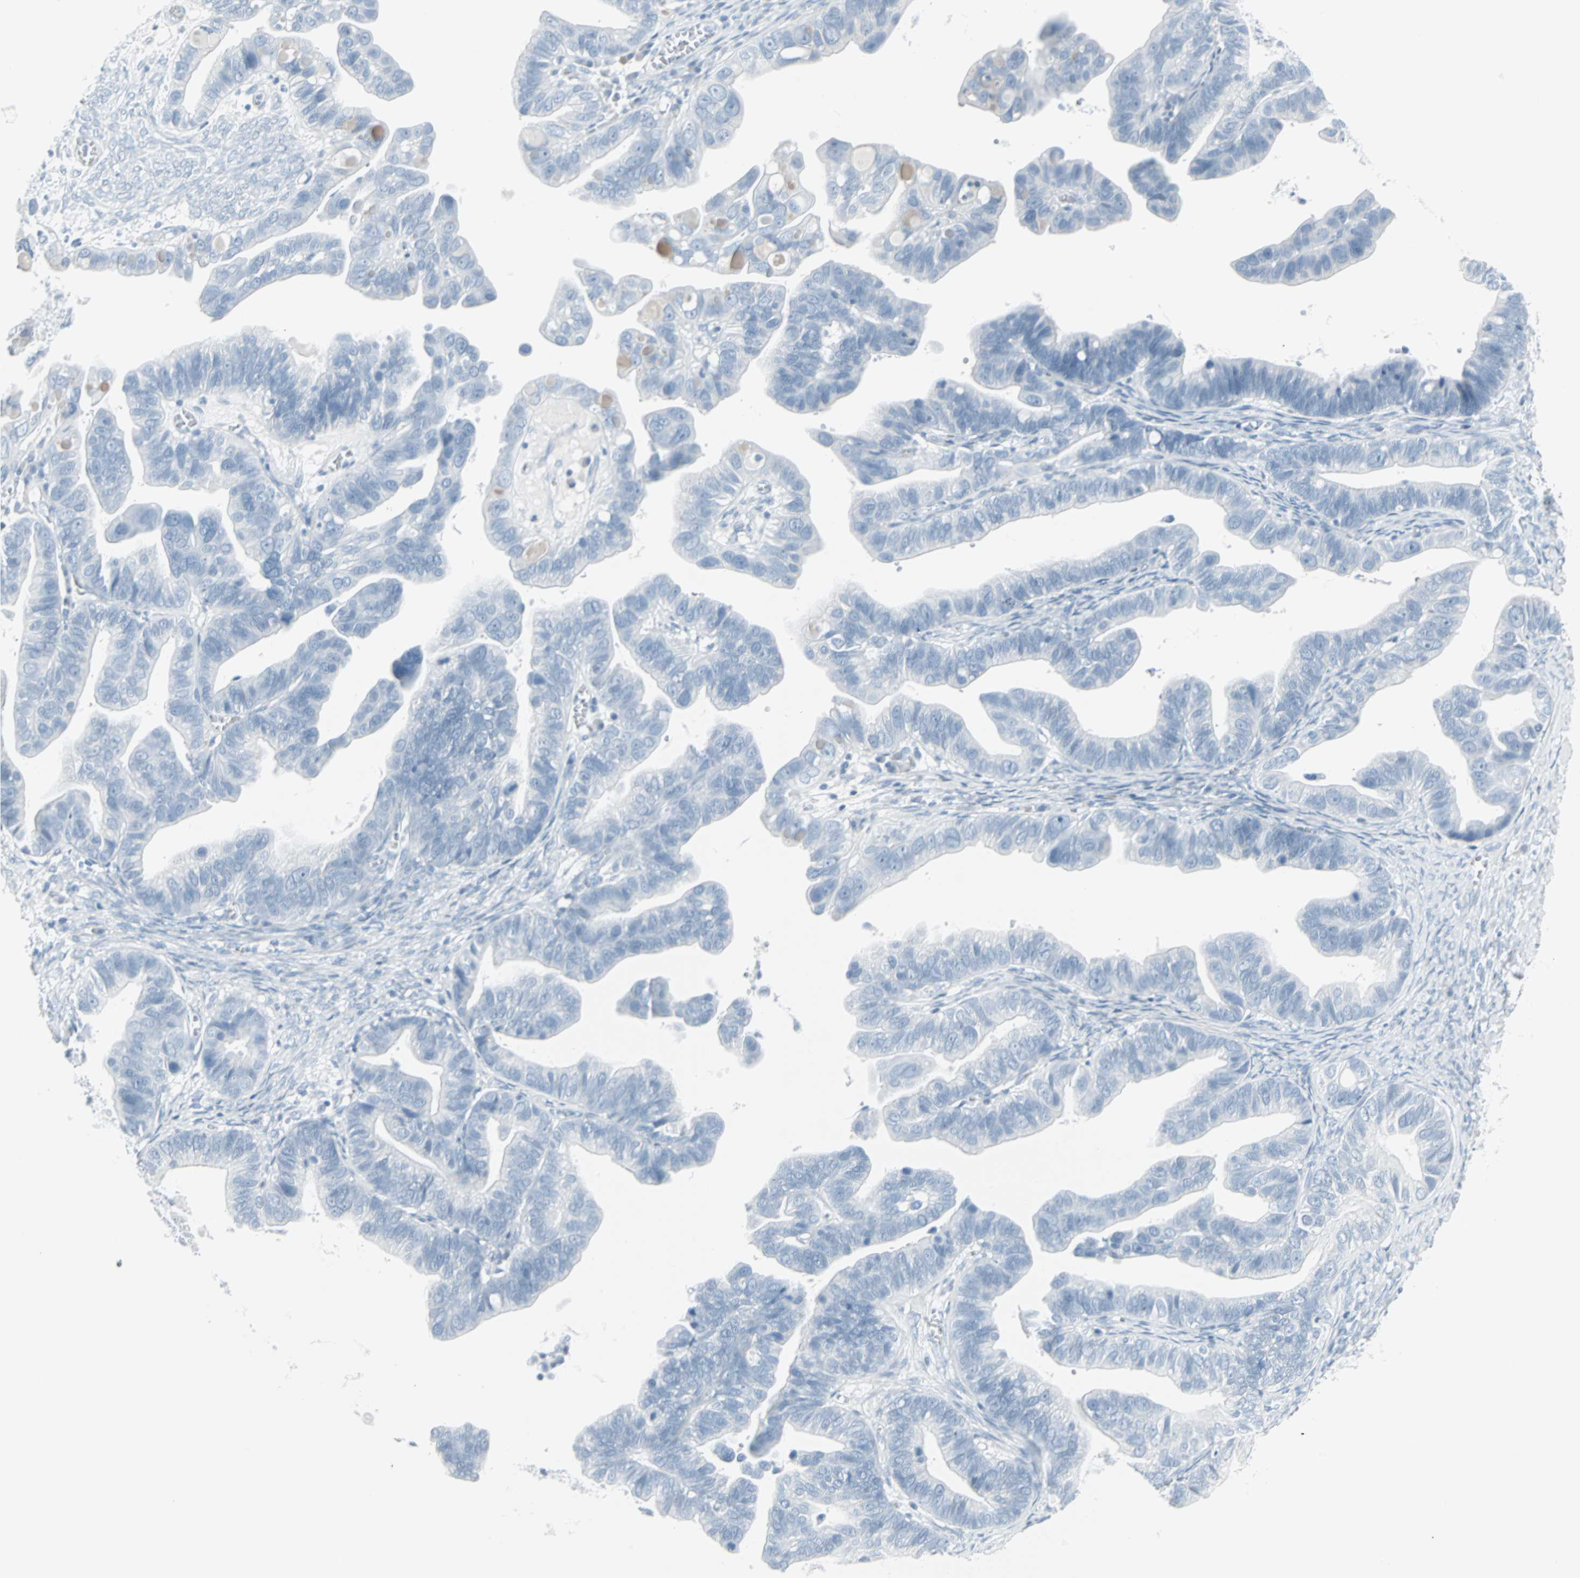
{"staining": {"intensity": "negative", "quantity": "none", "location": "none"}, "tissue": "ovarian cancer", "cell_type": "Tumor cells", "image_type": "cancer", "snomed": [{"axis": "morphology", "description": "Cystadenocarcinoma, serous, NOS"}, {"axis": "topography", "description": "Ovary"}], "caption": "The immunohistochemistry micrograph has no significant expression in tumor cells of ovarian serous cystadenocarcinoma tissue.", "gene": "LANCL3", "patient": {"sex": "female", "age": 56}}